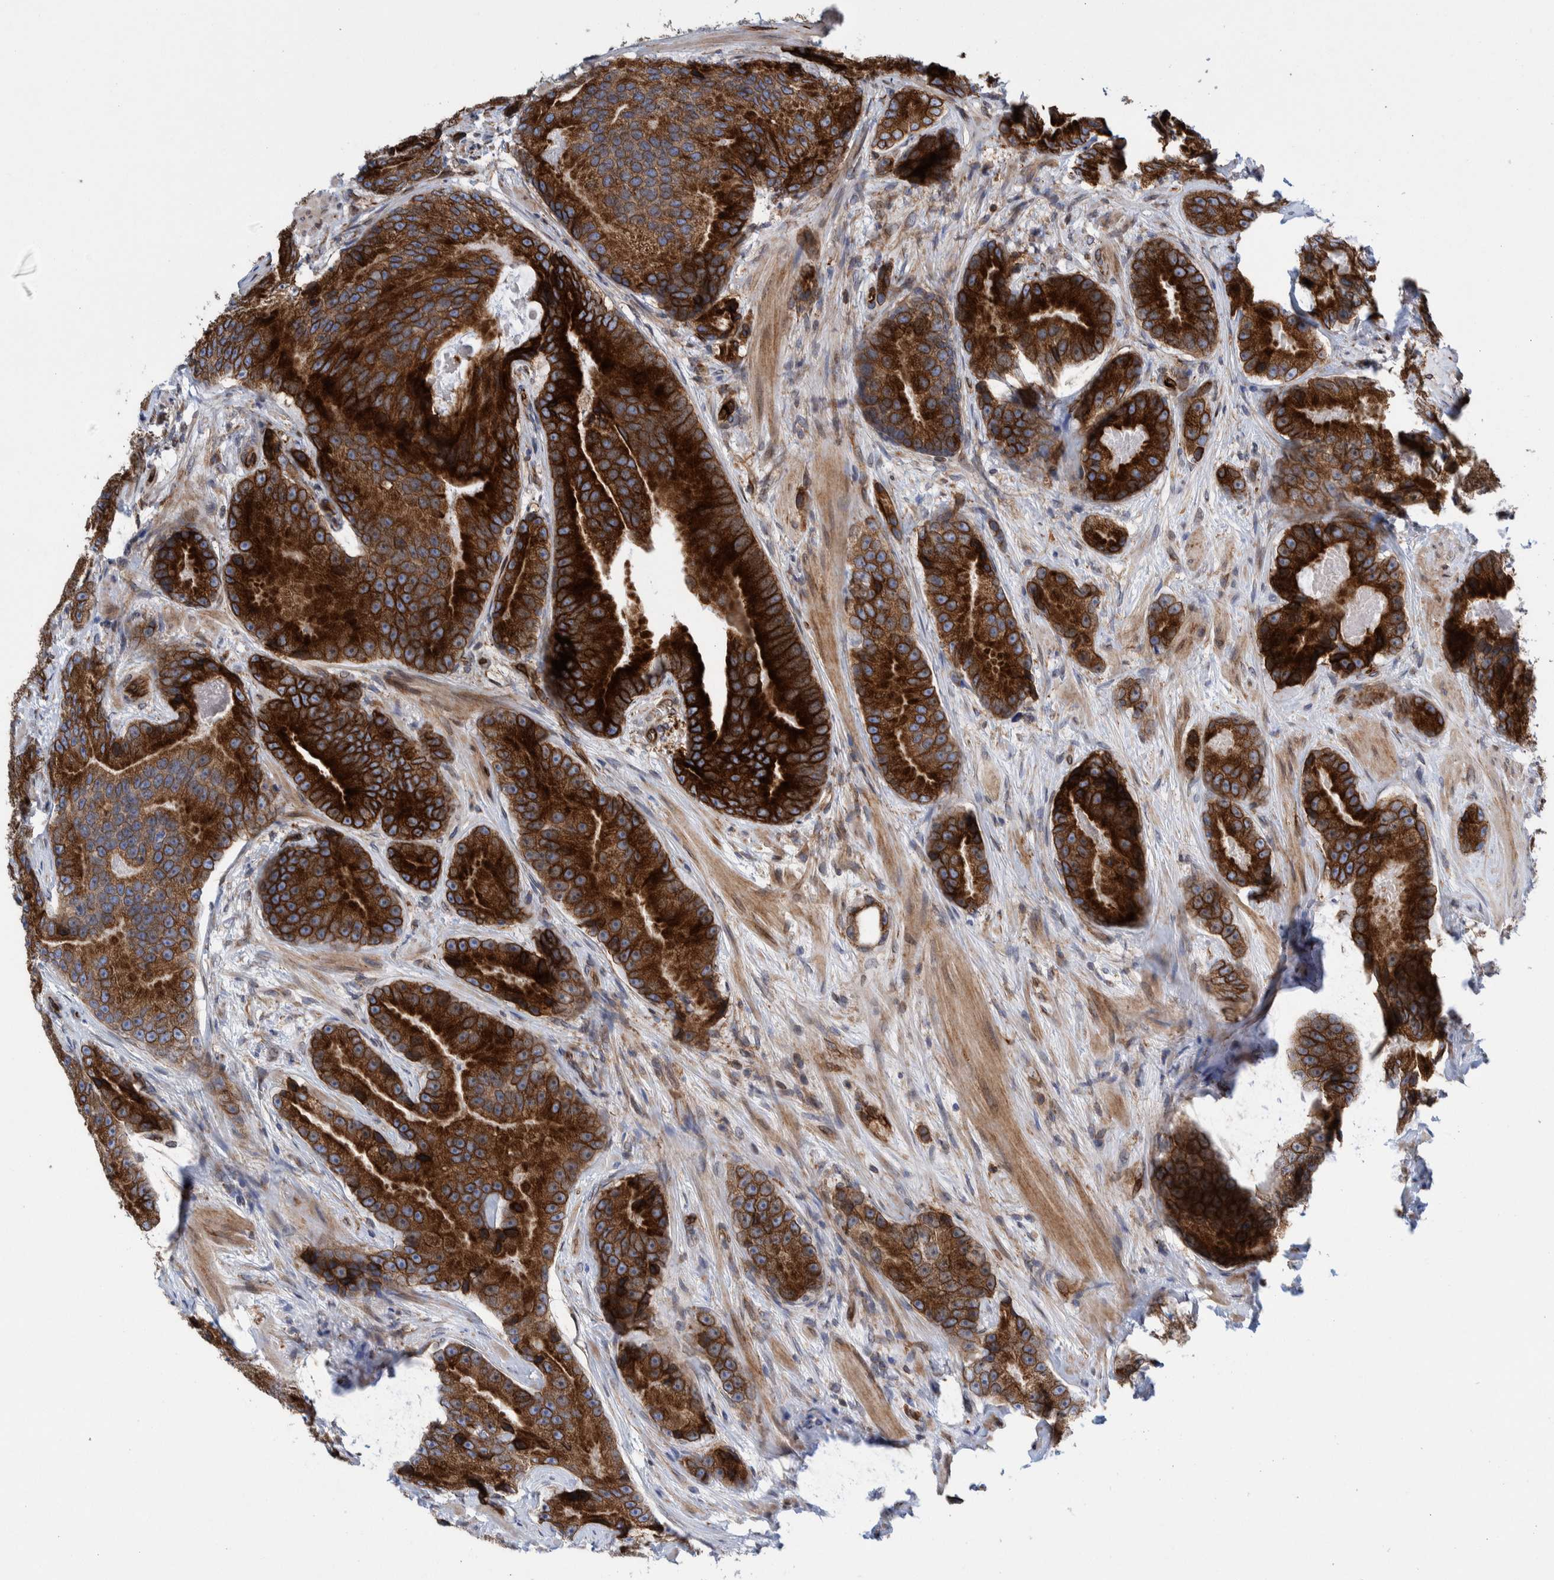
{"staining": {"intensity": "strong", "quantity": ">75%", "location": "cytoplasmic/membranous"}, "tissue": "prostate cancer", "cell_type": "Tumor cells", "image_type": "cancer", "snomed": [{"axis": "morphology", "description": "Adenocarcinoma, High grade"}, {"axis": "topography", "description": "Prostate"}], "caption": "Human prostate adenocarcinoma (high-grade) stained with a brown dye exhibits strong cytoplasmic/membranous positive staining in approximately >75% of tumor cells.", "gene": "THEM6", "patient": {"sex": "male", "age": 55}}